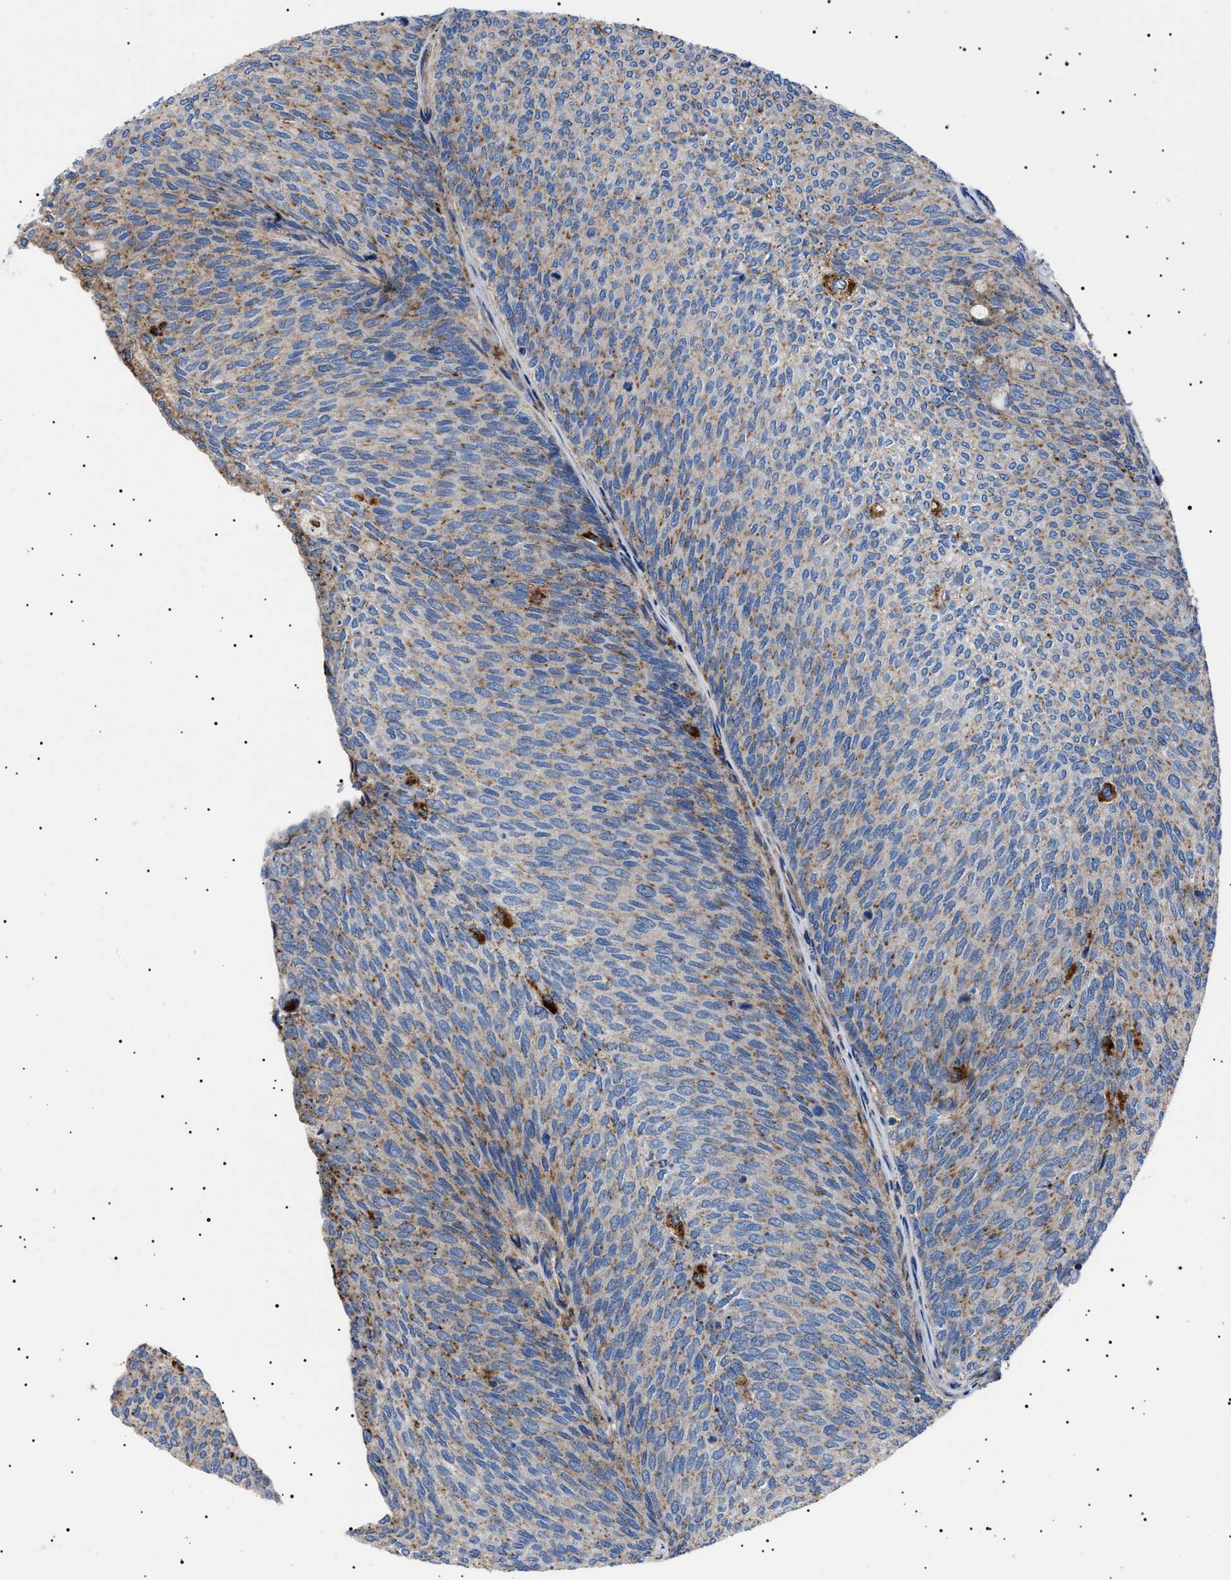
{"staining": {"intensity": "moderate", "quantity": "25%-75%", "location": "cytoplasmic/membranous"}, "tissue": "urothelial cancer", "cell_type": "Tumor cells", "image_type": "cancer", "snomed": [{"axis": "morphology", "description": "Urothelial carcinoma, Low grade"}, {"axis": "topography", "description": "Urinary bladder"}], "caption": "IHC staining of urothelial carcinoma (low-grade), which reveals medium levels of moderate cytoplasmic/membranous expression in approximately 25%-75% of tumor cells indicating moderate cytoplasmic/membranous protein expression. The staining was performed using DAB (3,3'-diaminobenzidine) (brown) for protein detection and nuclei were counterstained in hematoxylin (blue).", "gene": "NEU1", "patient": {"sex": "female", "age": 79}}